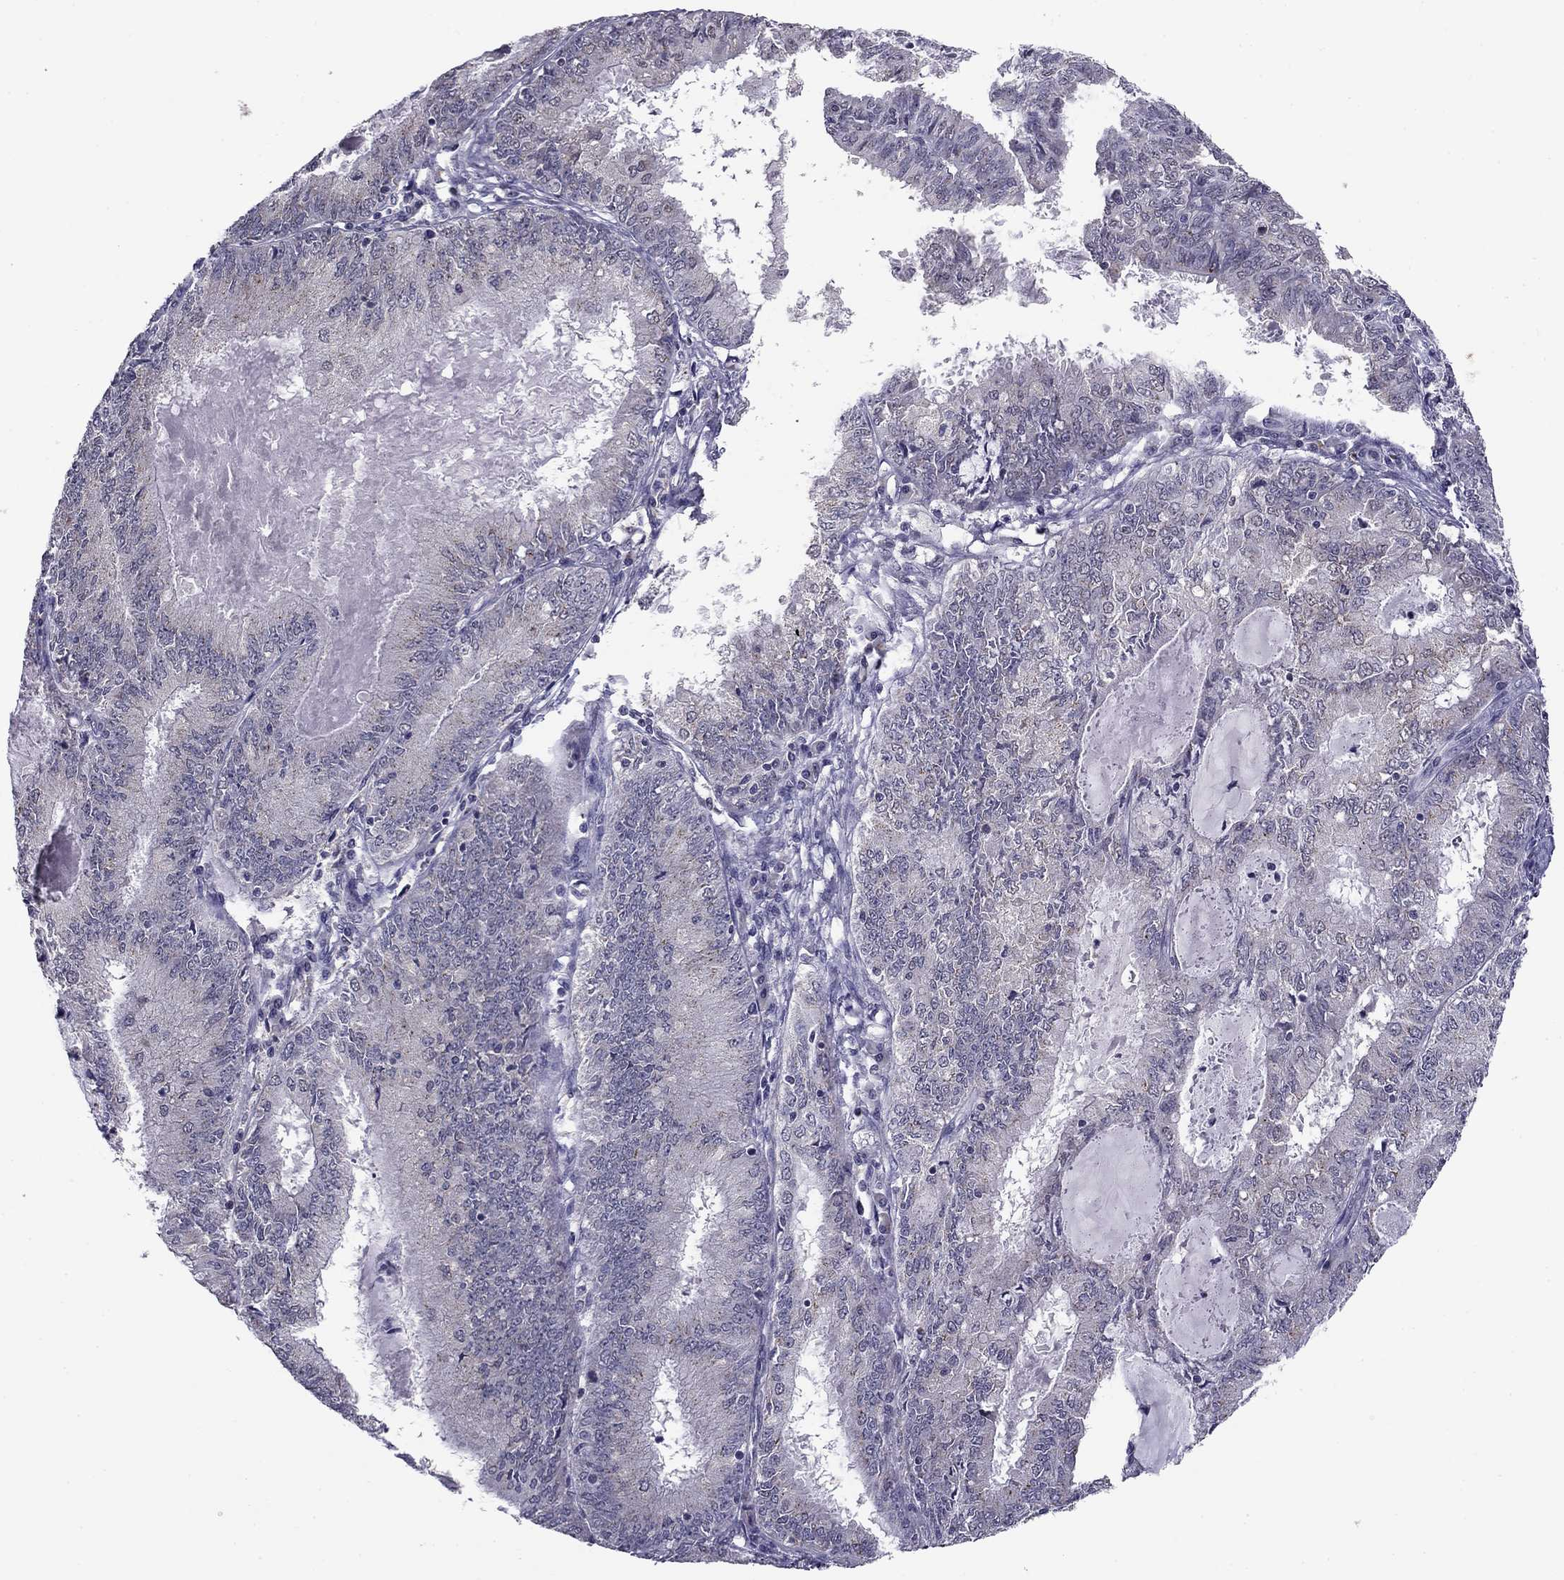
{"staining": {"intensity": "negative", "quantity": "none", "location": "none"}, "tissue": "endometrial cancer", "cell_type": "Tumor cells", "image_type": "cancer", "snomed": [{"axis": "morphology", "description": "Adenocarcinoma, NOS"}, {"axis": "topography", "description": "Endometrium"}], "caption": "High power microscopy micrograph of an immunohistochemistry micrograph of endometrial adenocarcinoma, revealing no significant staining in tumor cells.", "gene": "HCN1", "patient": {"sex": "female", "age": 57}}